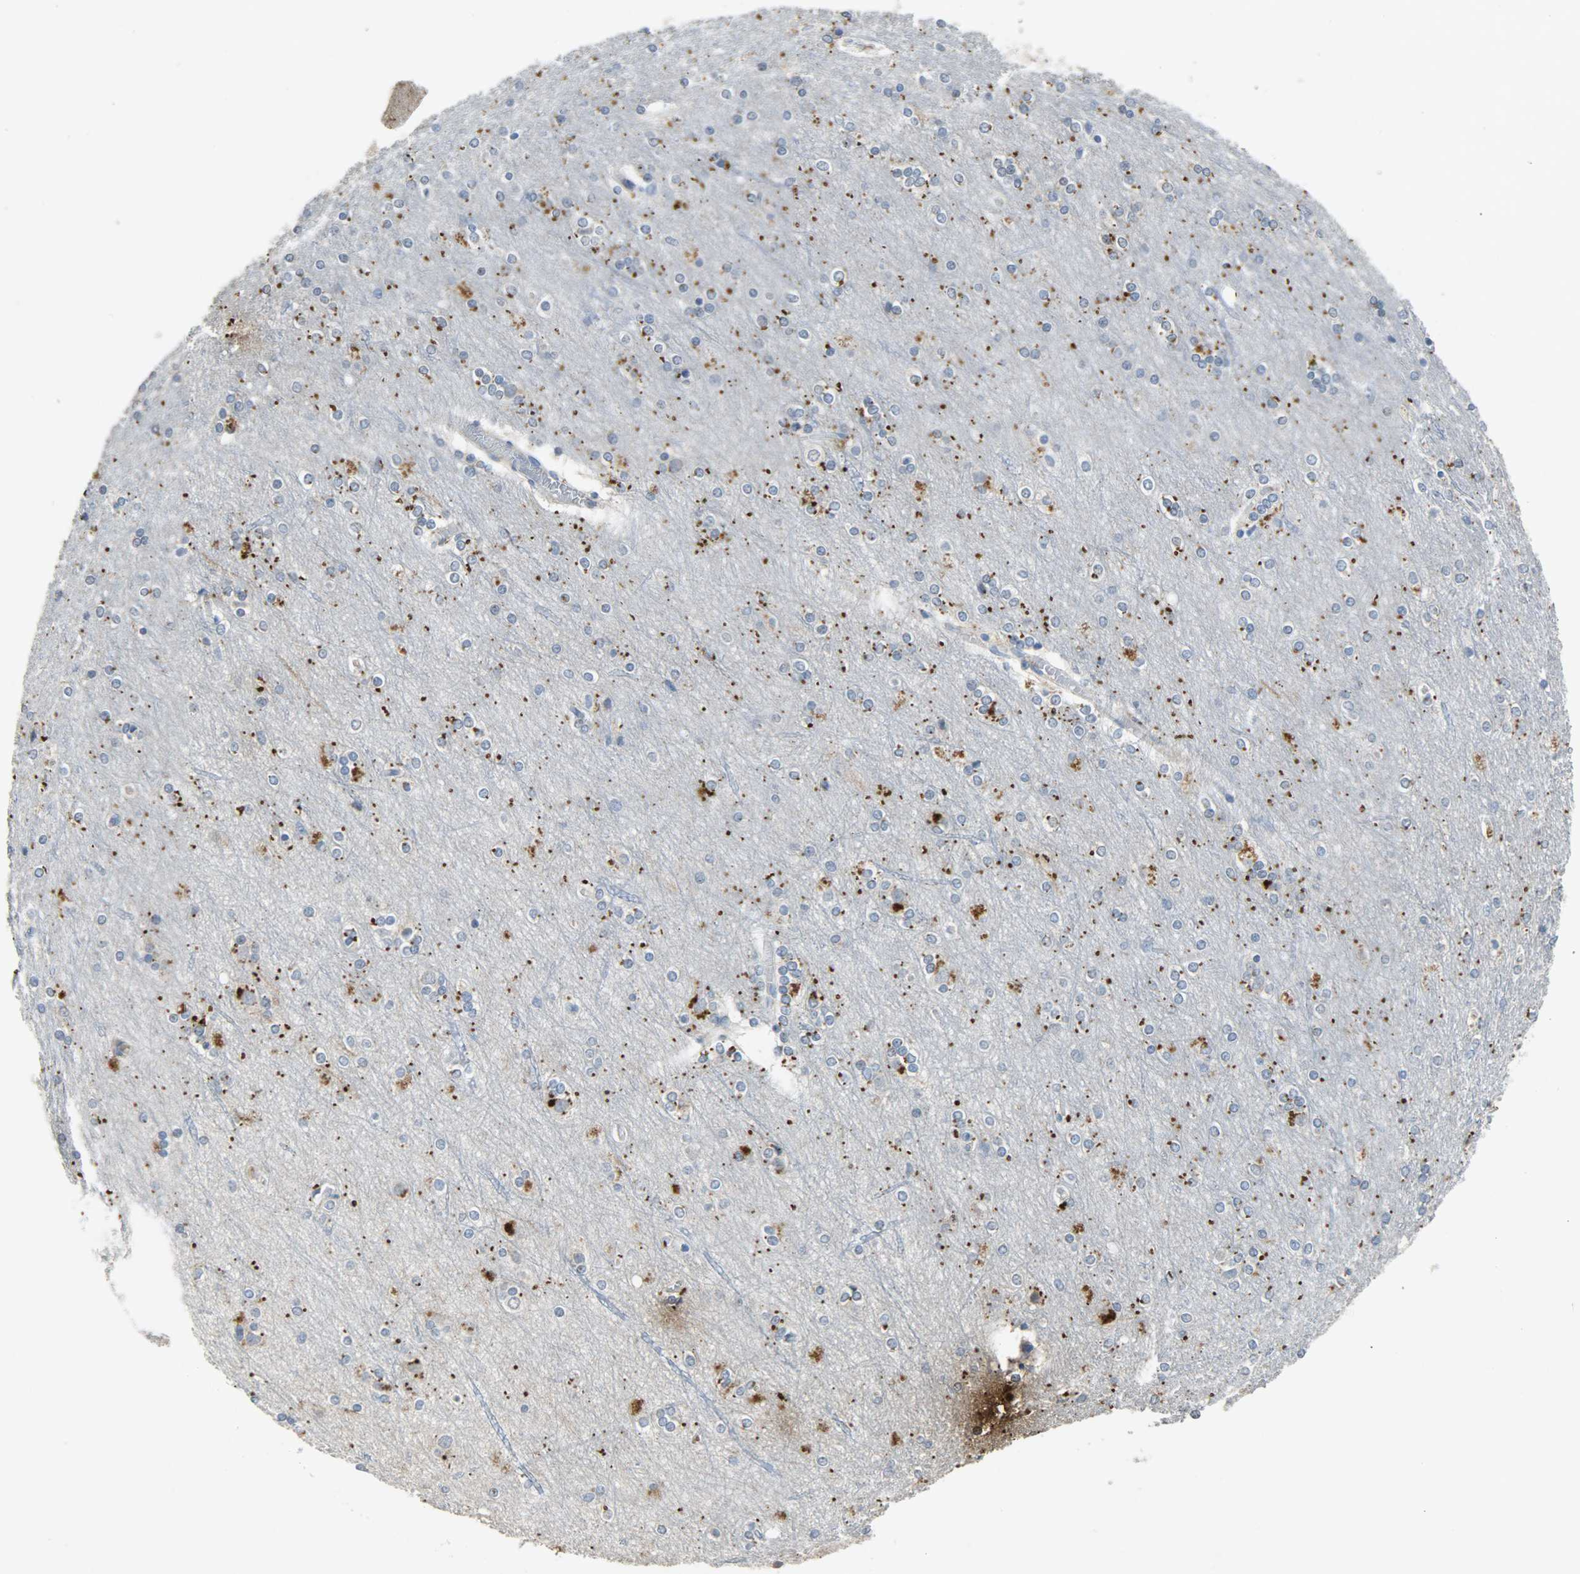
{"staining": {"intensity": "negative", "quantity": "none", "location": "none"}, "tissue": "cerebral cortex", "cell_type": "Endothelial cells", "image_type": "normal", "snomed": [{"axis": "morphology", "description": "Normal tissue, NOS"}, {"axis": "topography", "description": "Cerebral cortex"}], "caption": "This is an immunohistochemistry (IHC) histopathology image of unremarkable cerebral cortex. There is no expression in endothelial cells.", "gene": "DNAJB6", "patient": {"sex": "female", "age": 54}}